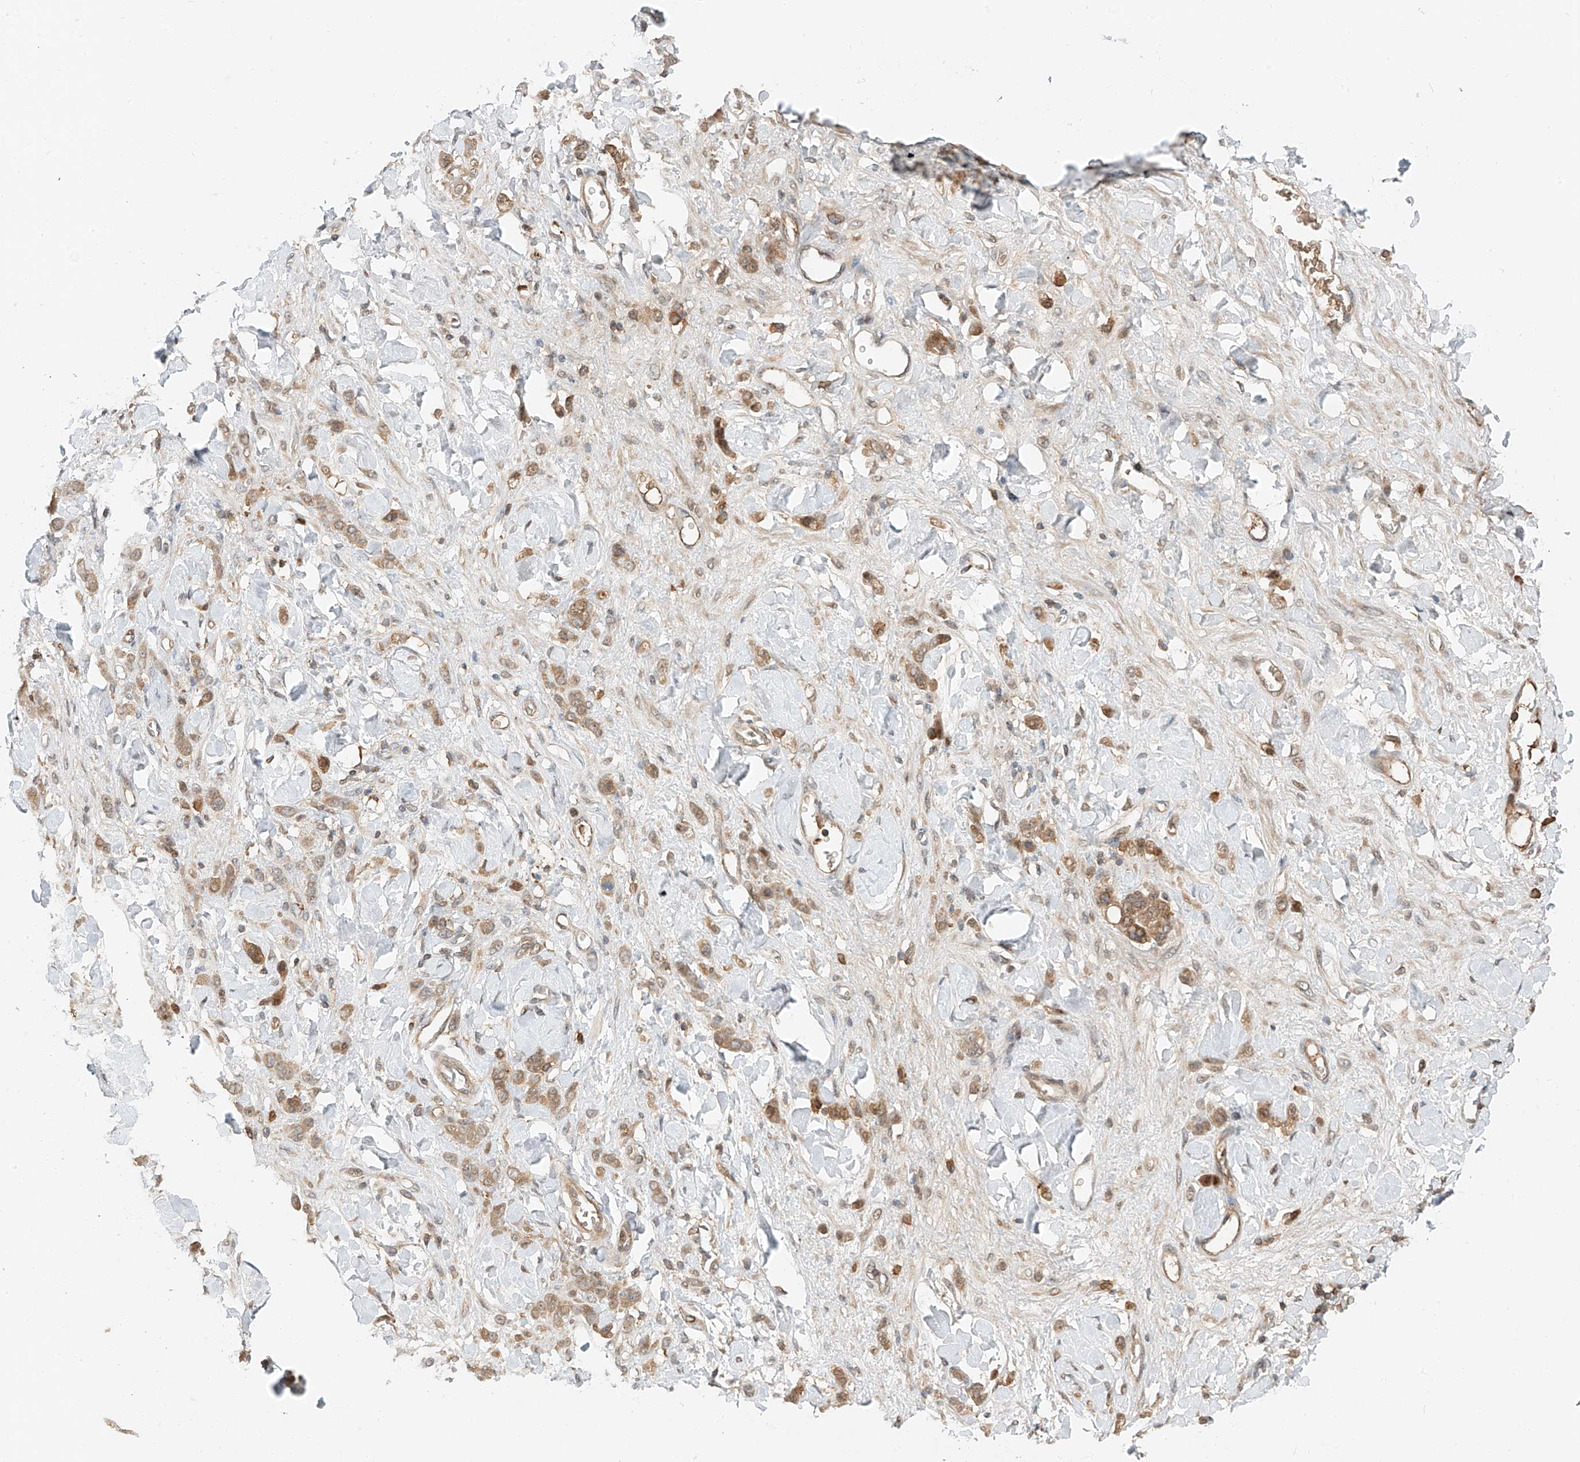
{"staining": {"intensity": "moderate", "quantity": ">75%", "location": "cytoplasmic/membranous"}, "tissue": "stomach cancer", "cell_type": "Tumor cells", "image_type": "cancer", "snomed": [{"axis": "morphology", "description": "Normal tissue, NOS"}, {"axis": "morphology", "description": "Adenocarcinoma, NOS"}, {"axis": "topography", "description": "Stomach"}], "caption": "Immunohistochemical staining of human stomach cancer (adenocarcinoma) displays medium levels of moderate cytoplasmic/membranous positivity in approximately >75% of tumor cells.", "gene": "CEP162", "patient": {"sex": "male", "age": 82}}